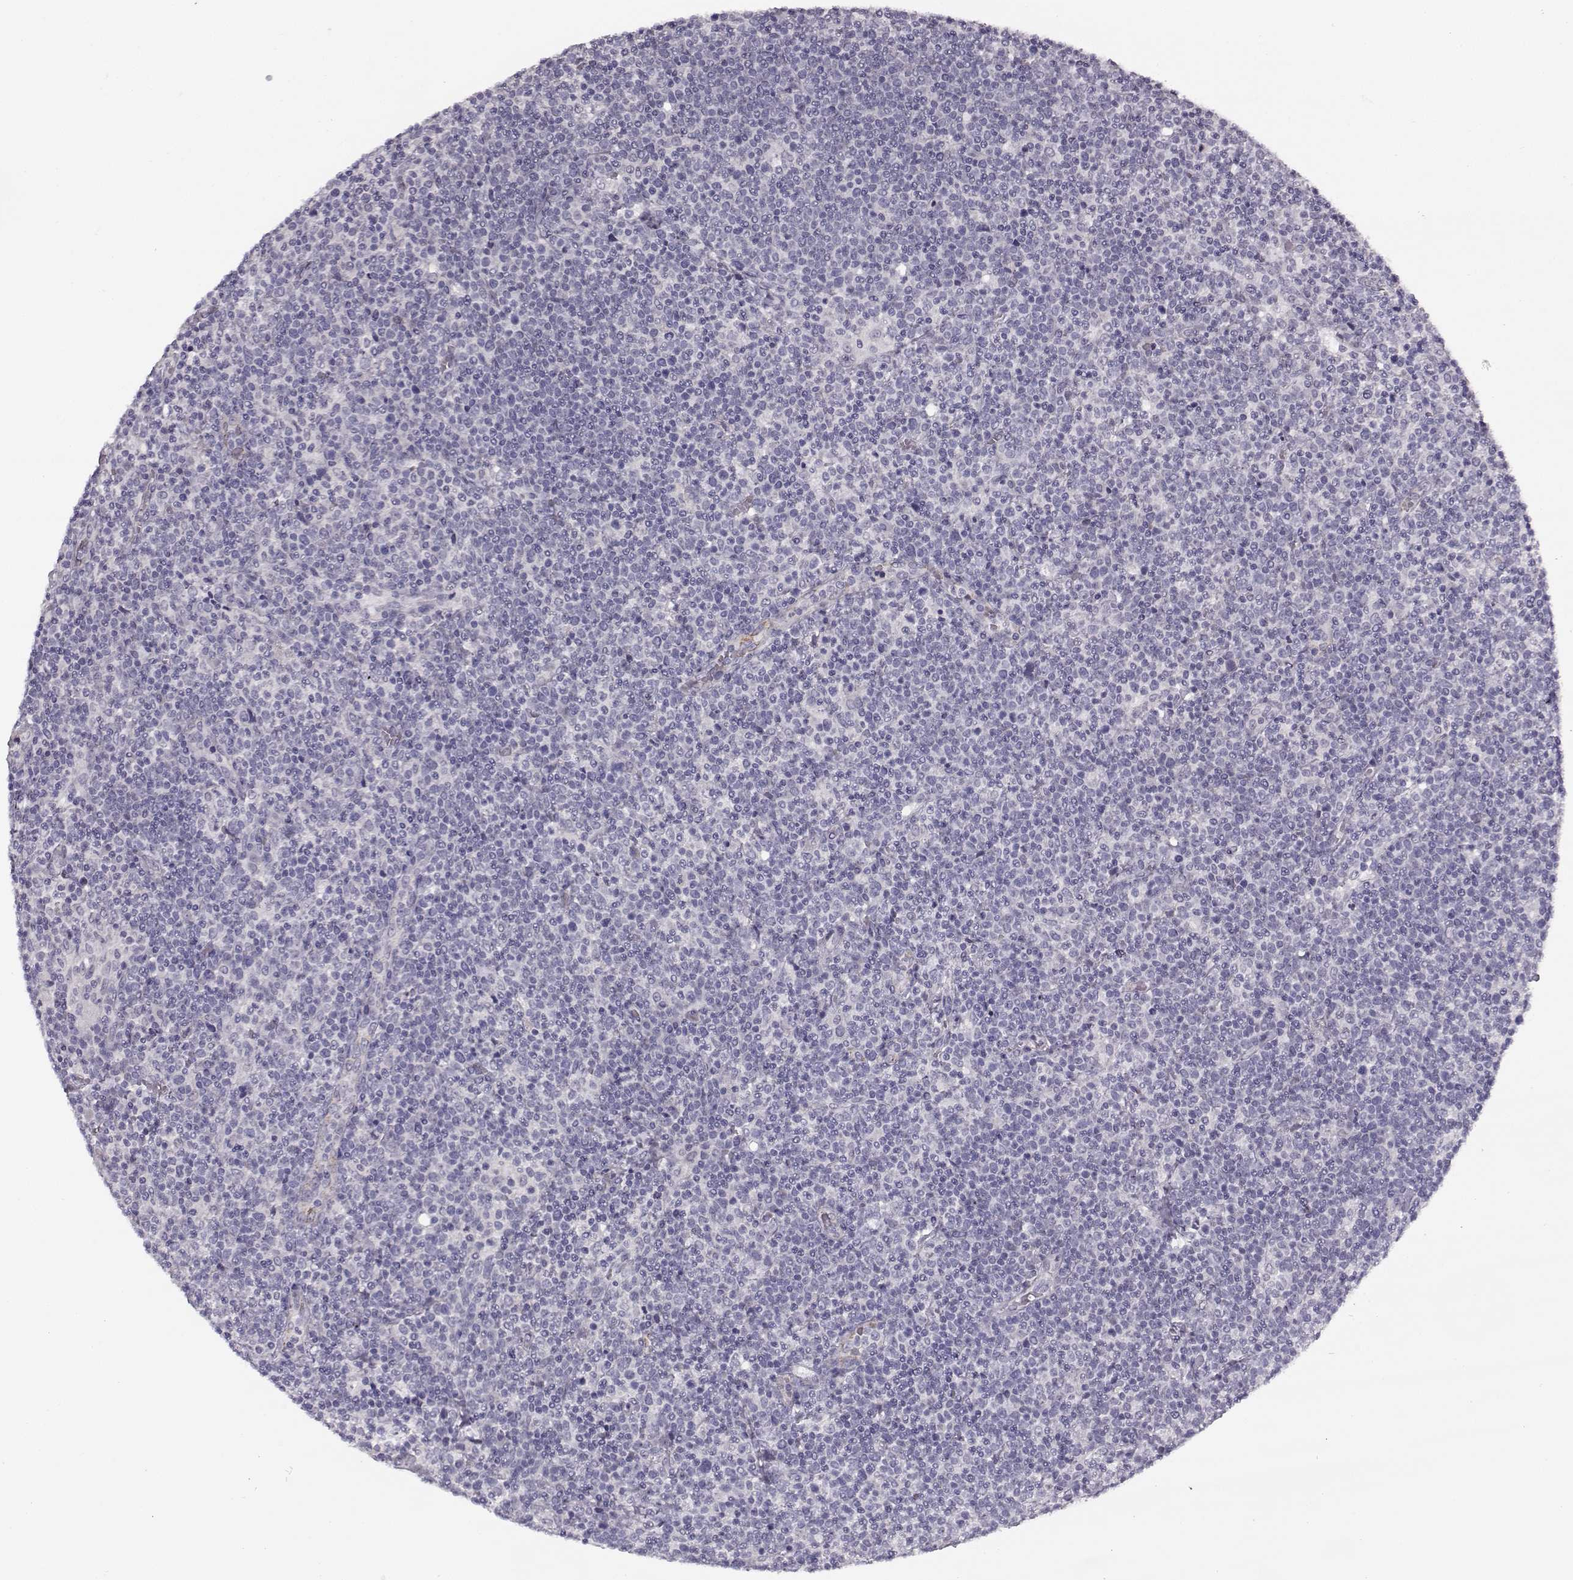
{"staining": {"intensity": "negative", "quantity": "none", "location": "none"}, "tissue": "lymphoma", "cell_type": "Tumor cells", "image_type": "cancer", "snomed": [{"axis": "morphology", "description": "Malignant lymphoma, non-Hodgkin's type, High grade"}, {"axis": "topography", "description": "Lymph node"}], "caption": "Immunohistochemistry image of human malignant lymphoma, non-Hodgkin's type (high-grade) stained for a protein (brown), which demonstrates no expression in tumor cells.", "gene": "SNCA", "patient": {"sex": "male", "age": 61}}